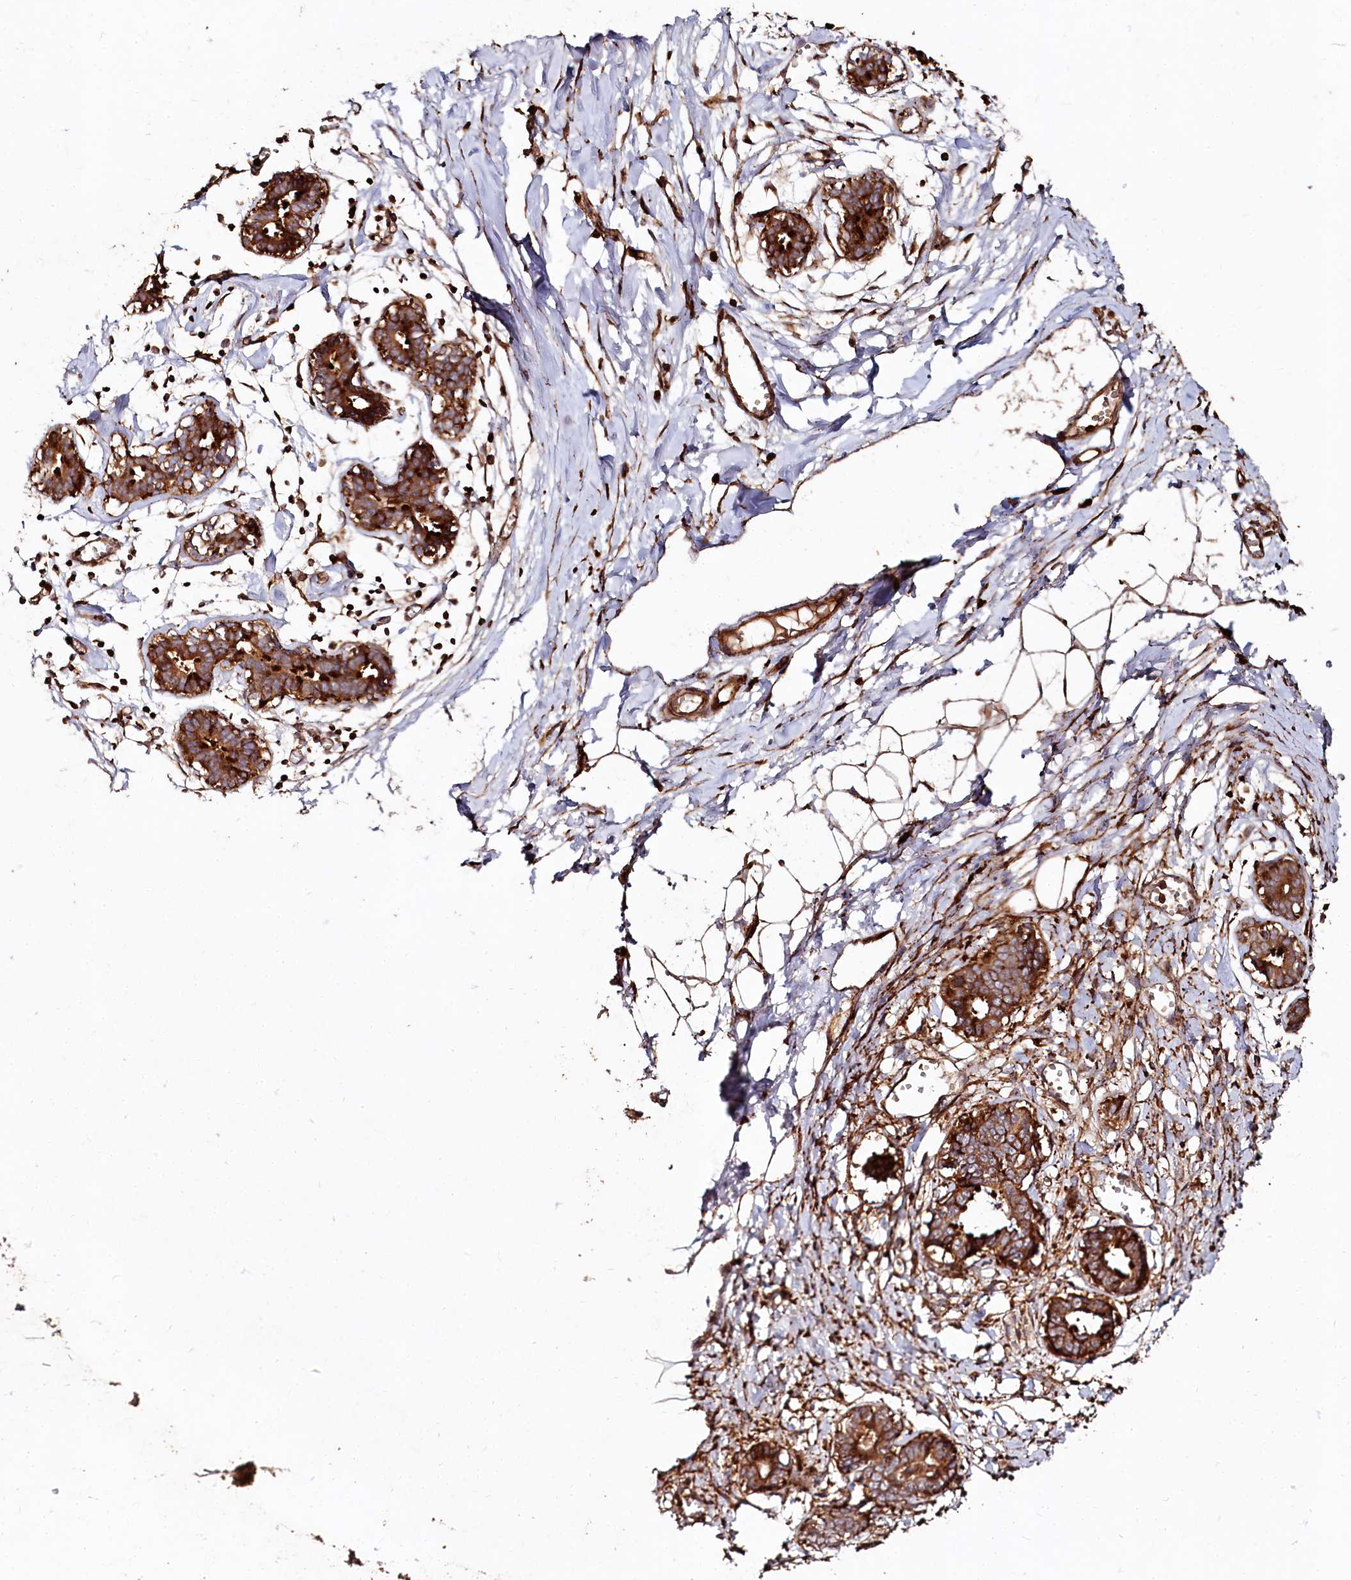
{"staining": {"intensity": "strong", "quantity": ">75%", "location": "cytoplasmic/membranous"}, "tissue": "breast", "cell_type": "Adipocytes", "image_type": "normal", "snomed": [{"axis": "morphology", "description": "Normal tissue, NOS"}, {"axis": "topography", "description": "Breast"}], "caption": "Adipocytes demonstrate high levels of strong cytoplasmic/membranous staining in approximately >75% of cells in benign human breast. The protein of interest is shown in brown color, while the nuclei are stained blue.", "gene": "WDR73", "patient": {"sex": "female", "age": 27}}